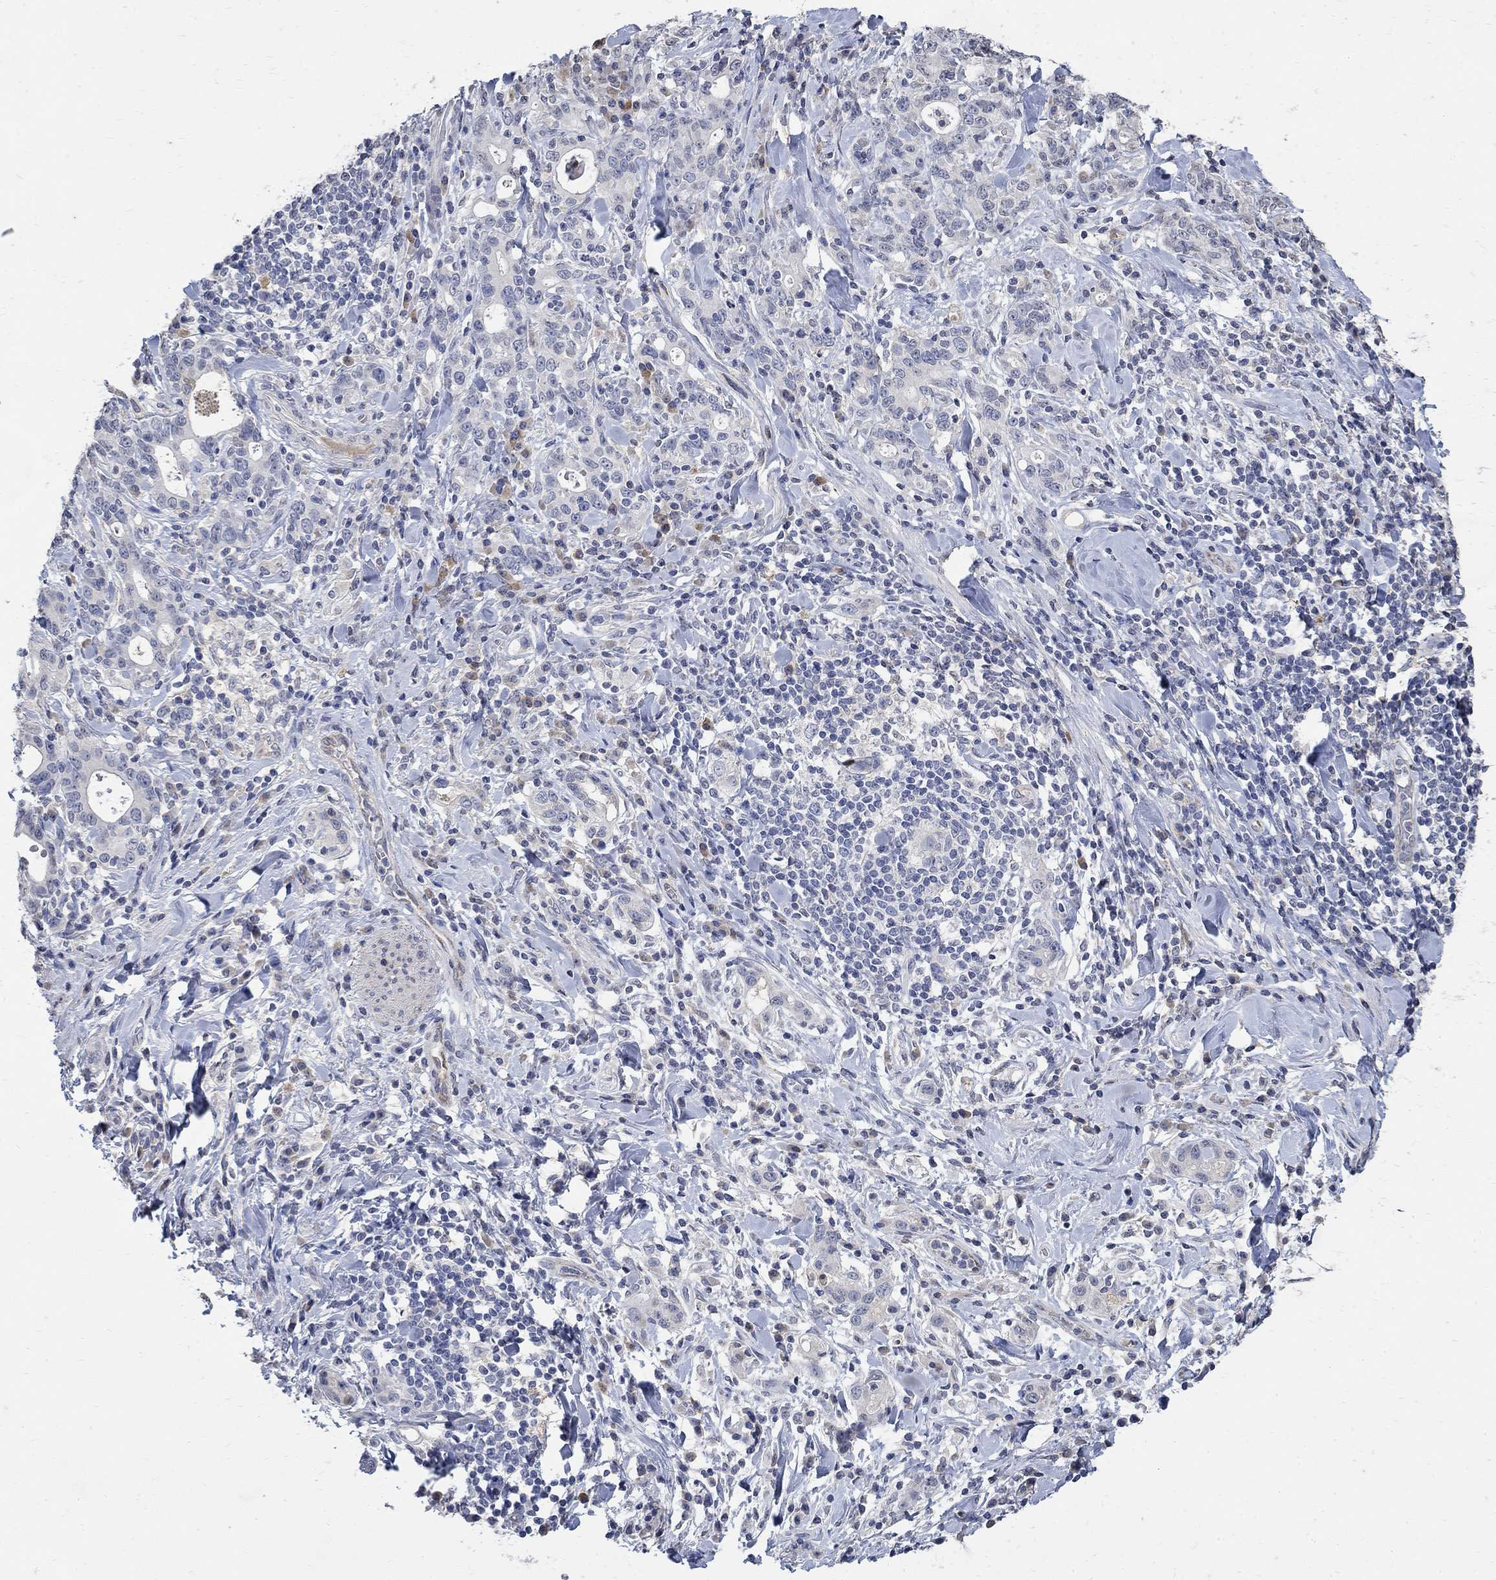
{"staining": {"intensity": "negative", "quantity": "none", "location": "none"}, "tissue": "stomach cancer", "cell_type": "Tumor cells", "image_type": "cancer", "snomed": [{"axis": "morphology", "description": "Adenocarcinoma, NOS"}, {"axis": "topography", "description": "Stomach"}], "caption": "Tumor cells show no significant protein positivity in stomach cancer. (DAB (3,3'-diaminobenzidine) IHC visualized using brightfield microscopy, high magnification).", "gene": "TMEM169", "patient": {"sex": "male", "age": 79}}